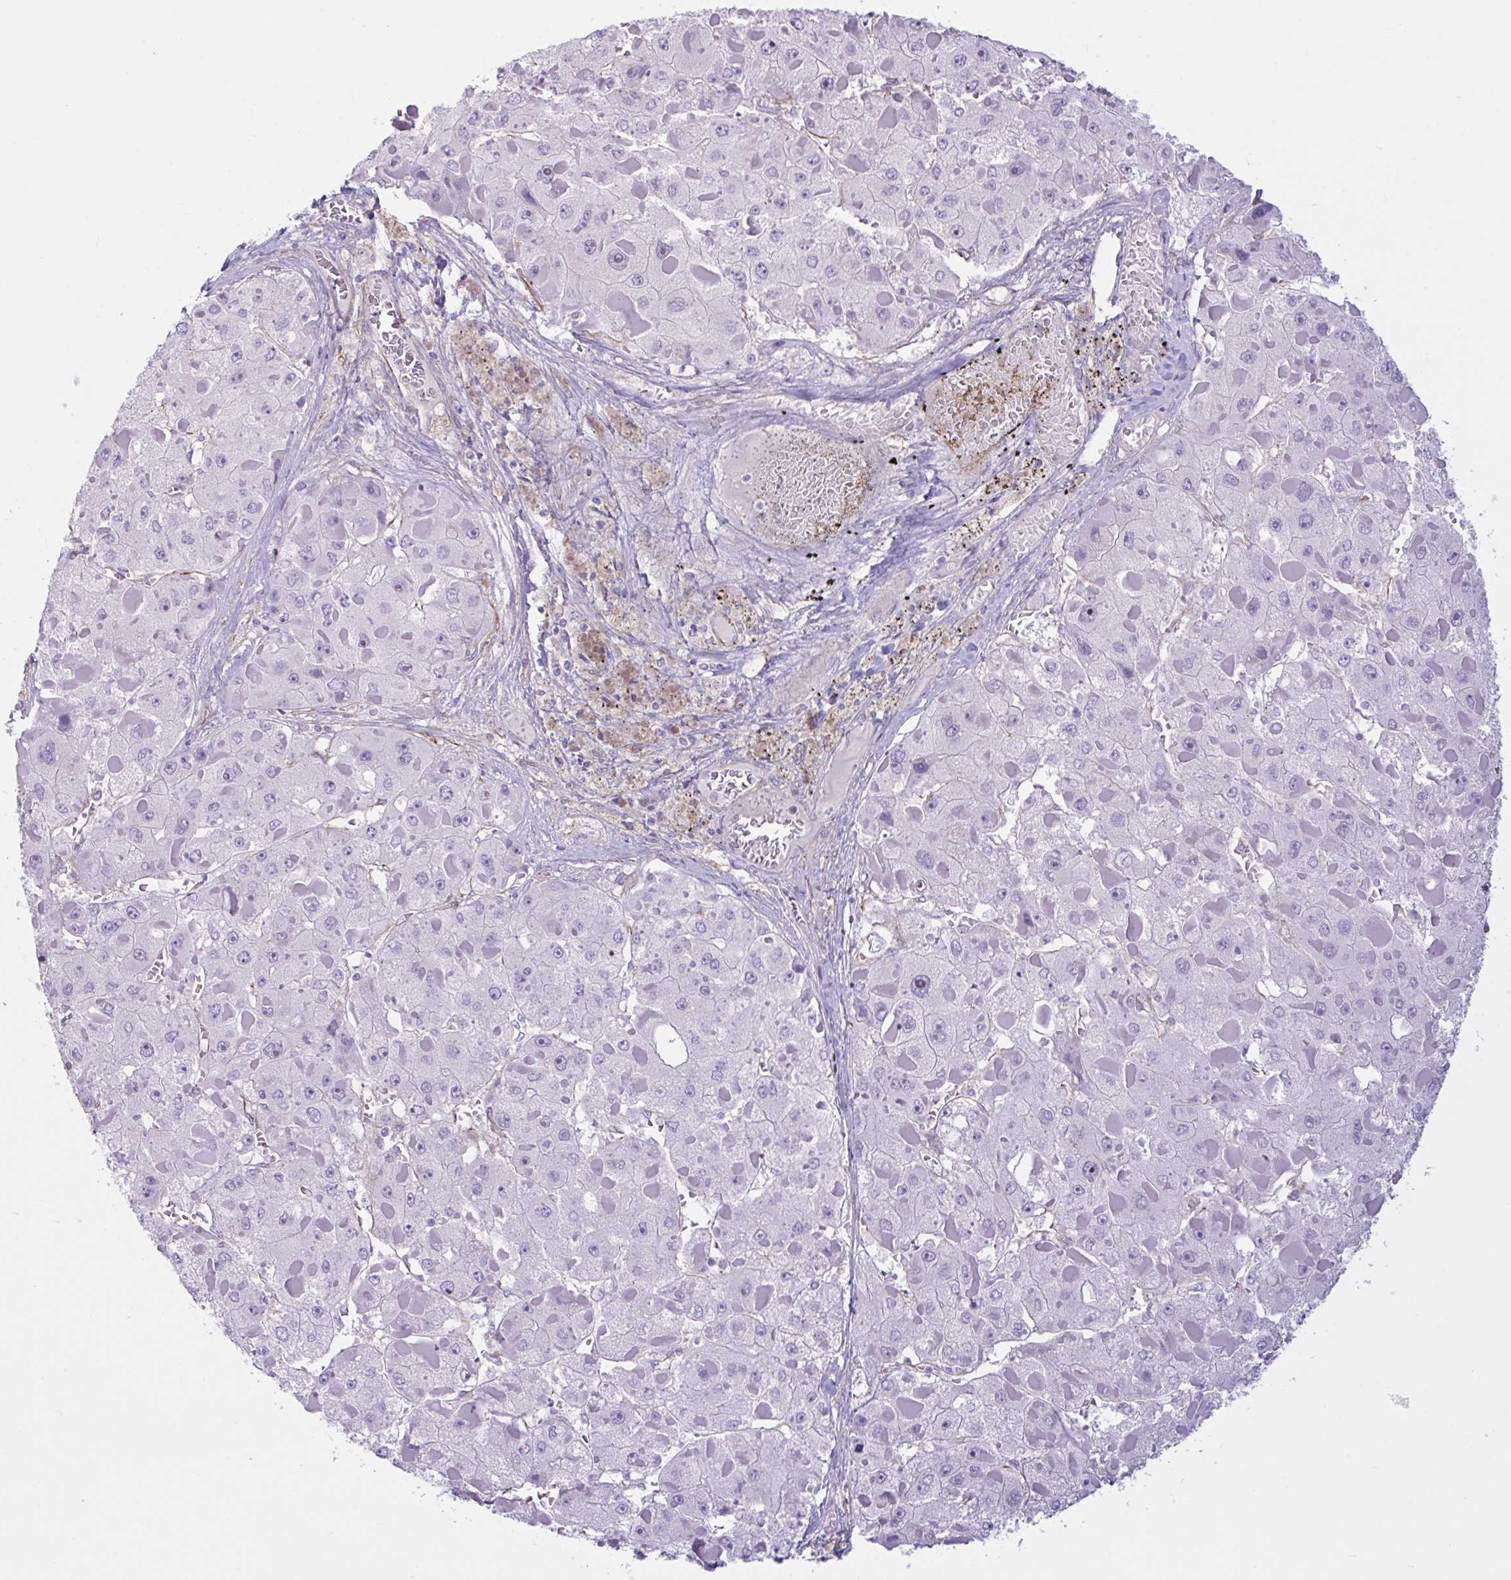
{"staining": {"intensity": "negative", "quantity": "none", "location": "none"}, "tissue": "liver cancer", "cell_type": "Tumor cells", "image_type": "cancer", "snomed": [{"axis": "morphology", "description": "Carcinoma, Hepatocellular, NOS"}, {"axis": "topography", "description": "Liver"}], "caption": "Liver cancer was stained to show a protein in brown. There is no significant staining in tumor cells.", "gene": "PRRT4", "patient": {"sex": "female", "age": 73}}